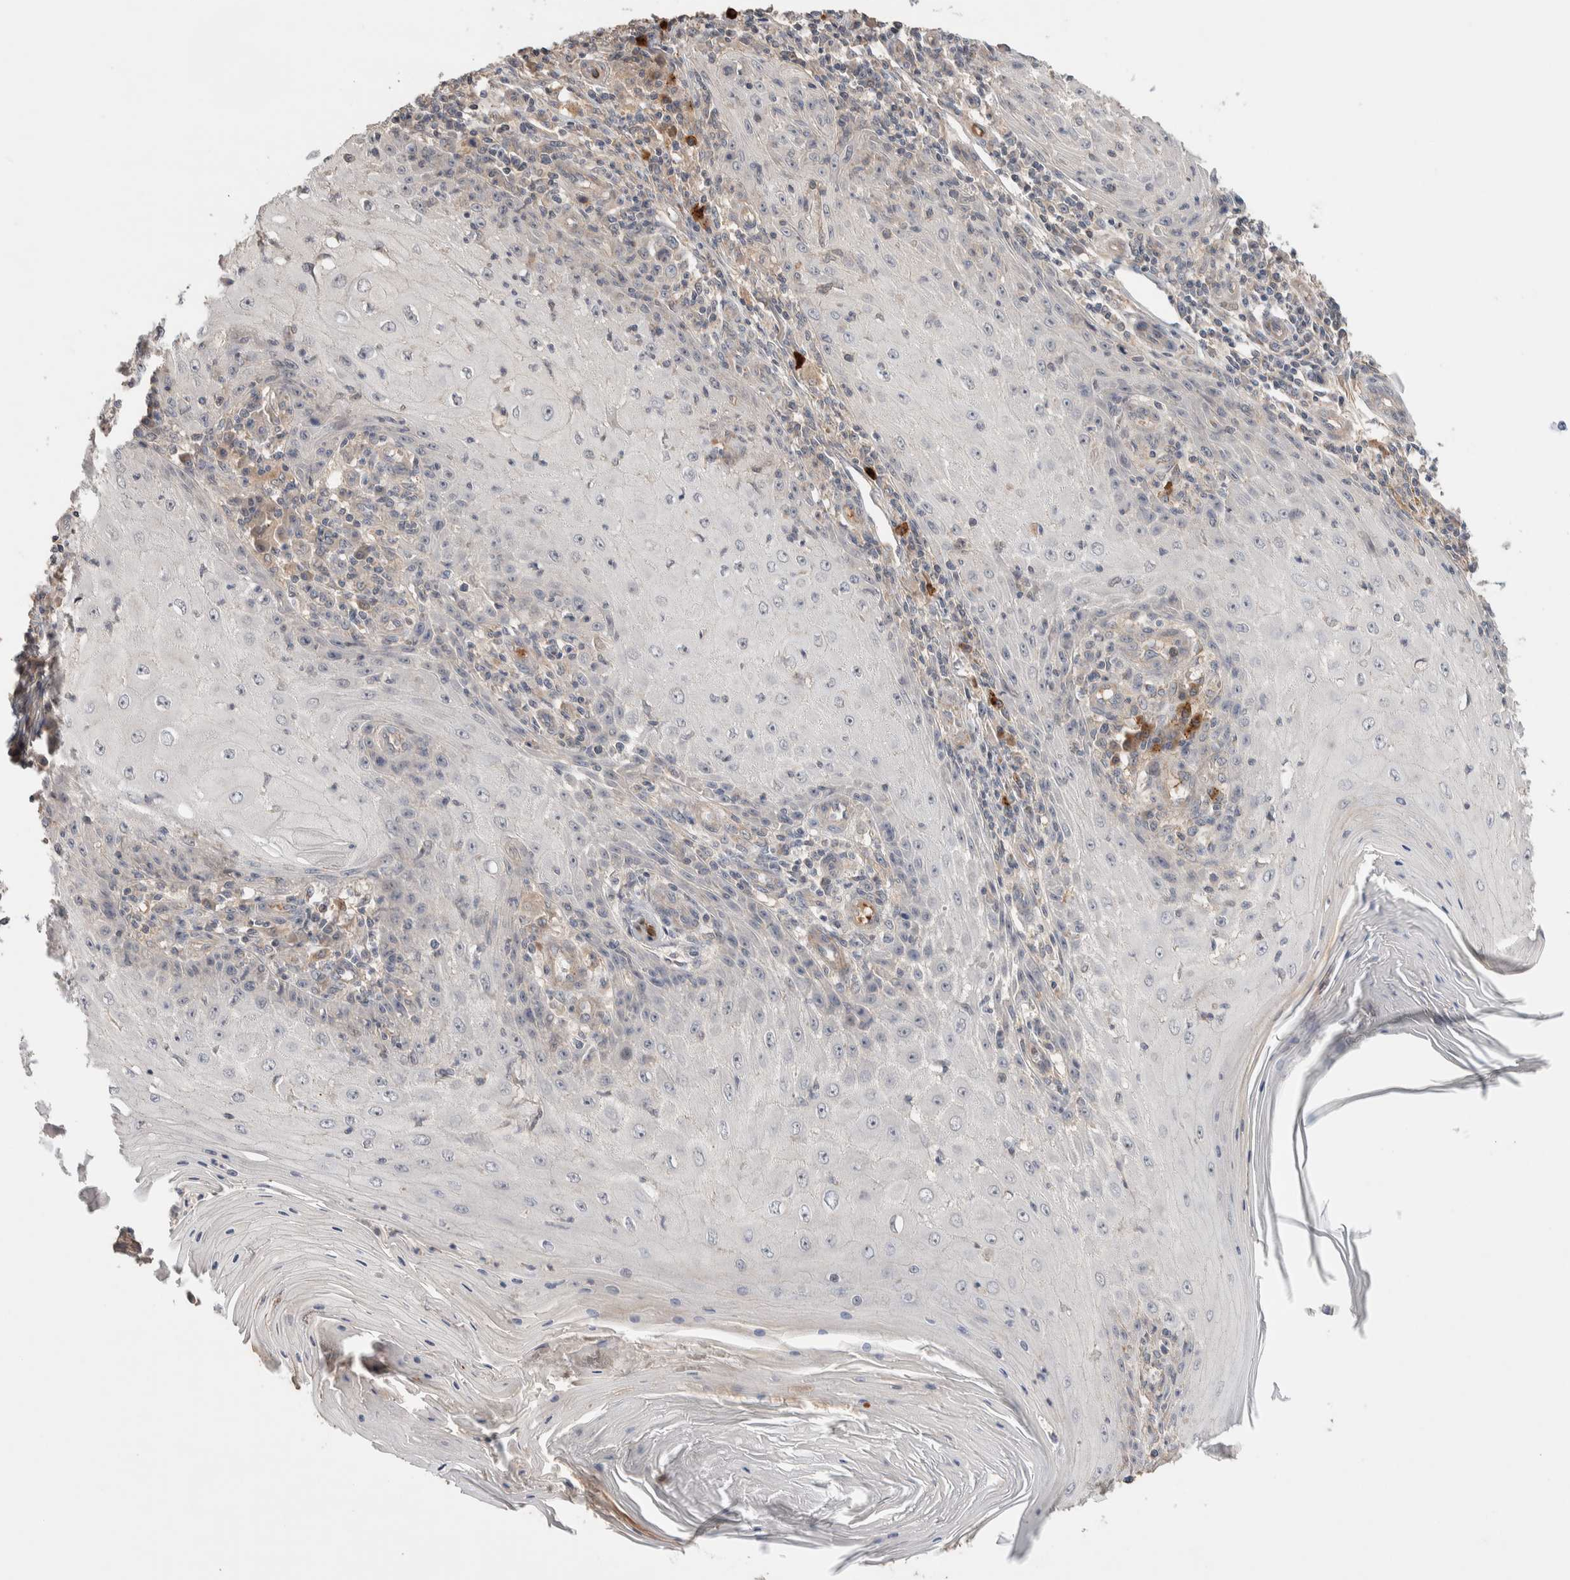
{"staining": {"intensity": "negative", "quantity": "none", "location": "none"}, "tissue": "skin cancer", "cell_type": "Tumor cells", "image_type": "cancer", "snomed": [{"axis": "morphology", "description": "Squamous cell carcinoma, NOS"}, {"axis": "topography", "description": "Skin"}], "caption": "Skin cancer (squamous cell carcinoma) stained for a protein using immunohistochemistry reveals no expression tumor cells.", "gene": "WDR91", "patient": {"sex": "female", "age": 73}}